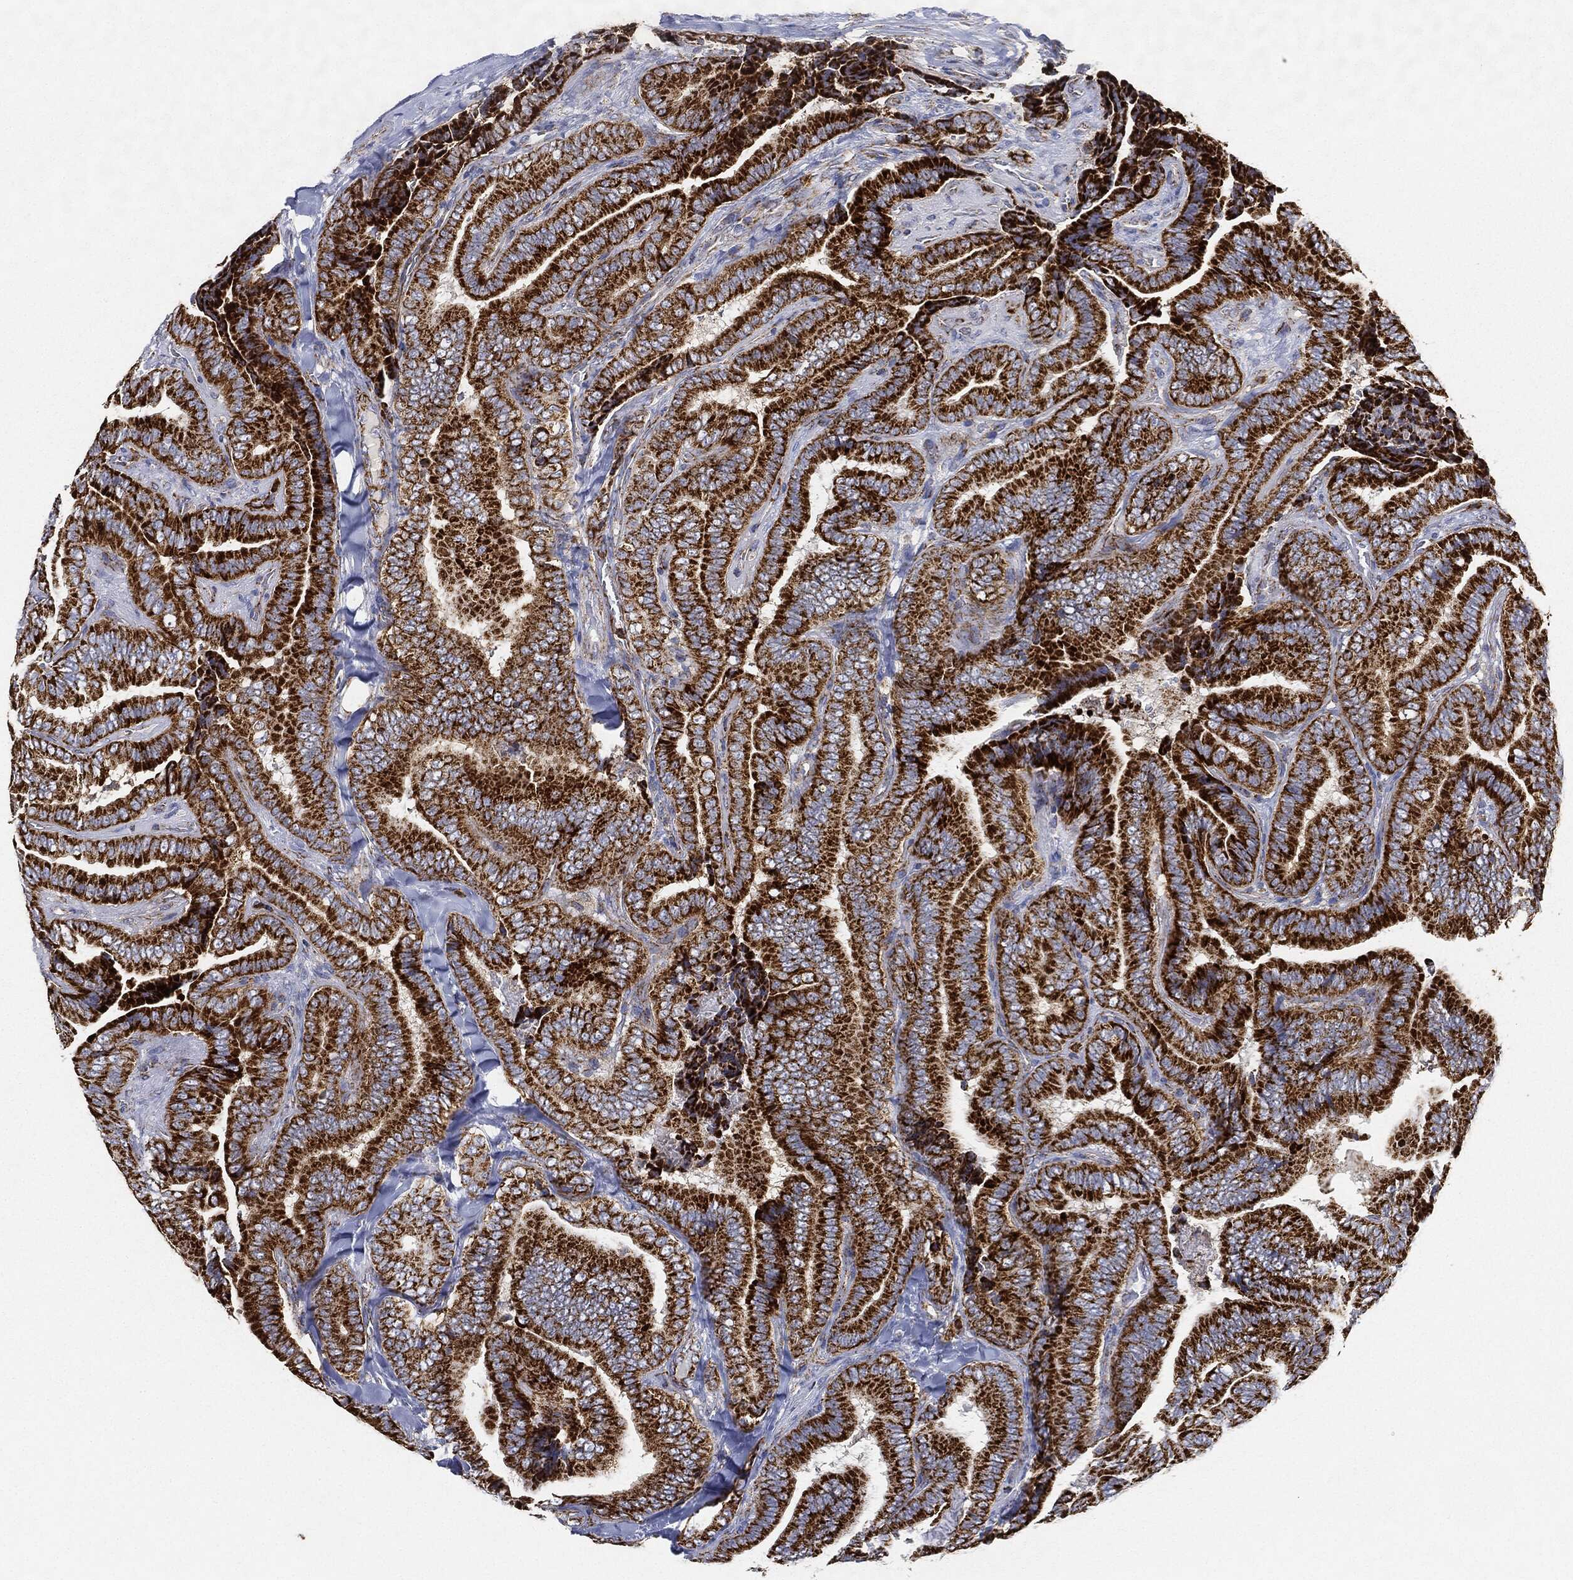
{"staining": {"intensity": "strong", "quantity": ">75%", "location": "cytoplasmic/membranous"}, "tissue": "thyroid cancer", "cell_type": "Tumor cells", "image_type": "cancer", "snomed": [{"axis": "morphology", "description": "Papillary adenocarcinoma, NOS"}, {"axis": "topography", "description": "Thyroid gland"}], "caption": "About >75% of tumor cells in human thyroid cancer demonstrate strong cytoplasmic/membranous protein staining as visualized by brown immunohistochemical staining.", "gene": "CAPN15", "patient": {"sex": "male", "age": 61}}